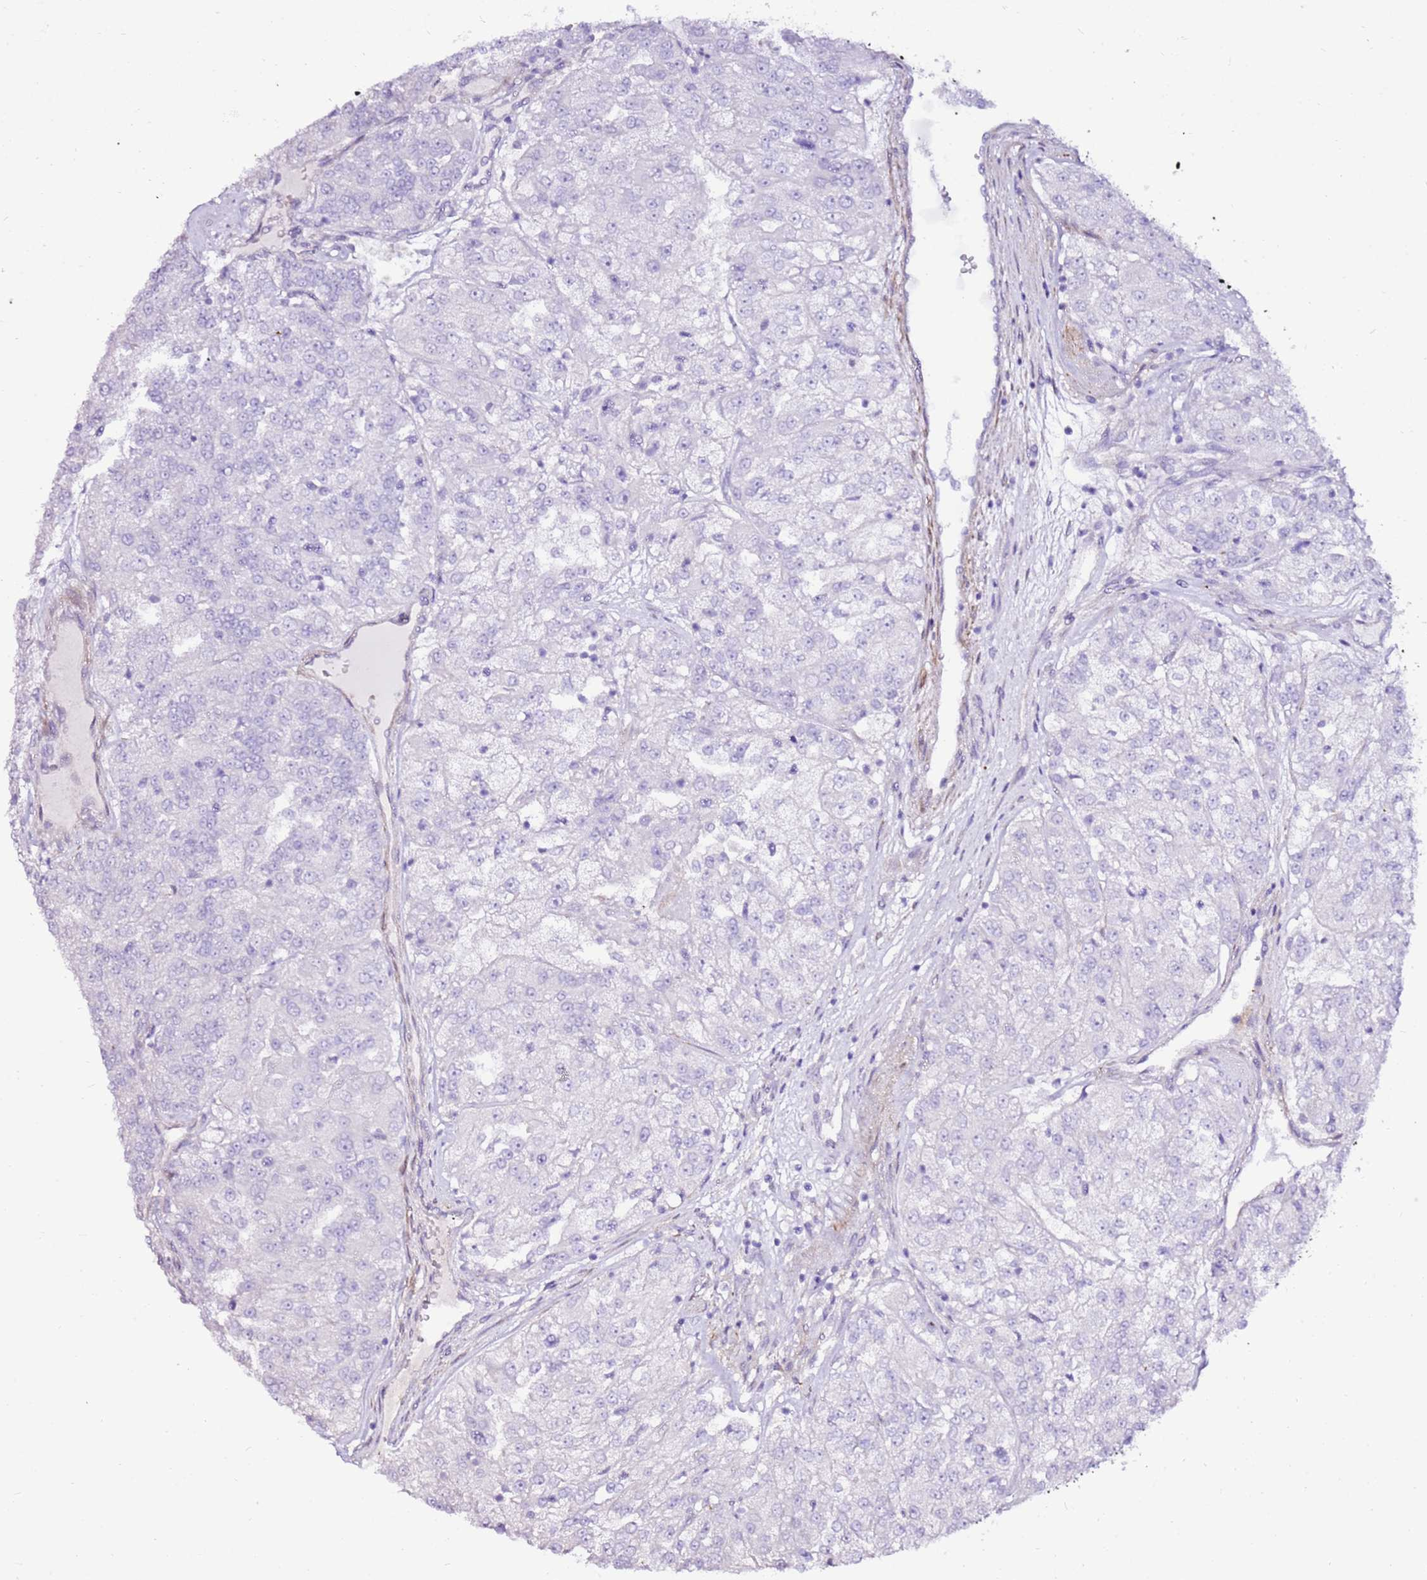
{"staining": {"intensity": "negative", "quantity": "none", "location": "none"}, "tissue": "renal cancer", "cell_type": "Tumor cells", "image_type": "cancer", "snomed": [{"axis": "morphology", "description": "Adenocarcinoma, NOS"}, {"axis": "topography", "description": "Kidney"}], "caption": "Immunohistochemical staining of human adenocarcinoma (renal) shows no significant expression in tumor cells.", "gene": "ART5", "patient": {"sex": "female", "age": 63}}